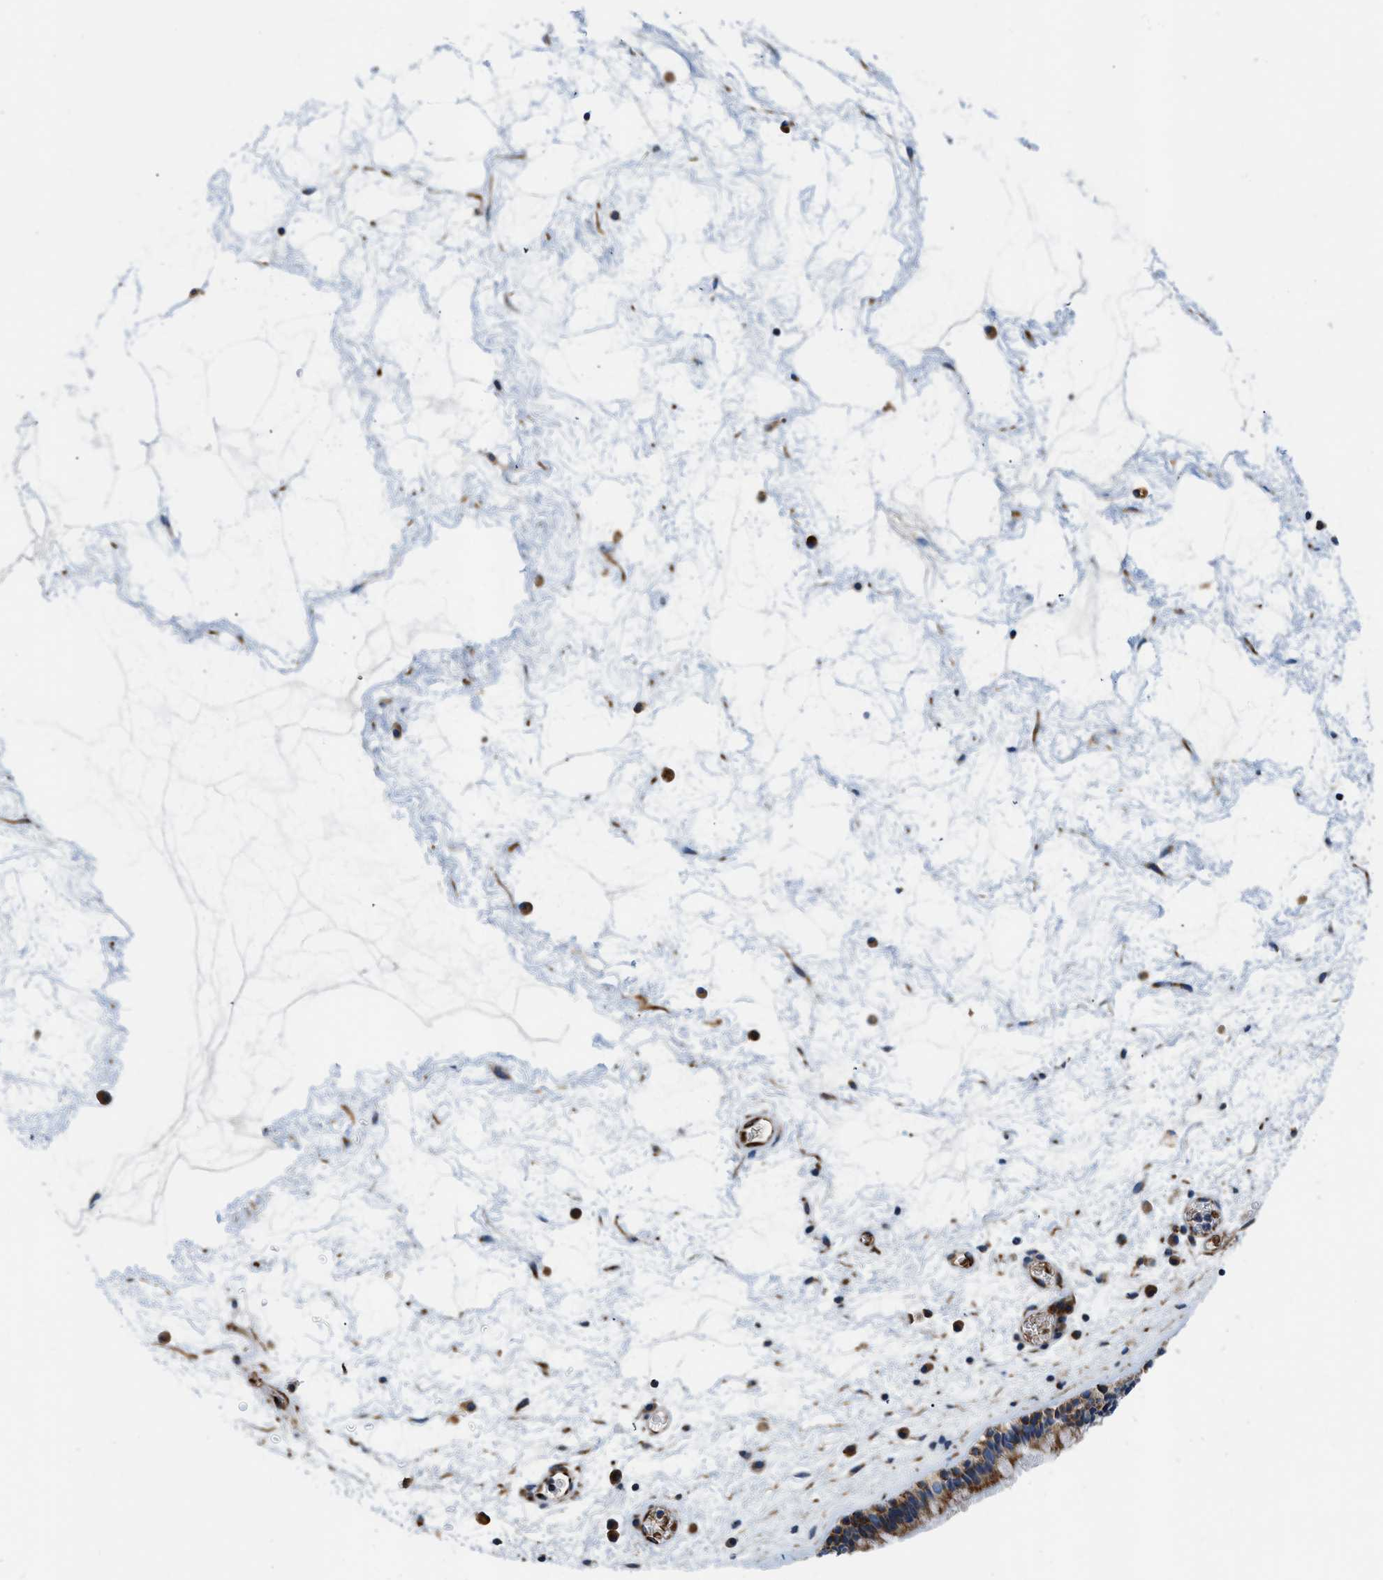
{"staining": {"intensity": "moderate", "quantity": ">75%", "location": "cytoplasmic/membranous"}, "tissue": "nasopharynx", "cell_type": "Respiratory epithelial cells", "image_type": "normal", "snomed": [{"axis": "morphology", "description": "Normal tissue, NOS"}, {"axis": "morphology", "description": "Inflammation, NOS"}, {"axis": "topography", "description": "Nasopharynx"}], "caption": "Protein expression analysis of benign nasopharynx reveals moderate cytoplasmic/membranous expression in approximately >75% of respiratory epithelial cells.", "gene": "ZNF831", "patient": {"sex": "male", "age": 48}}